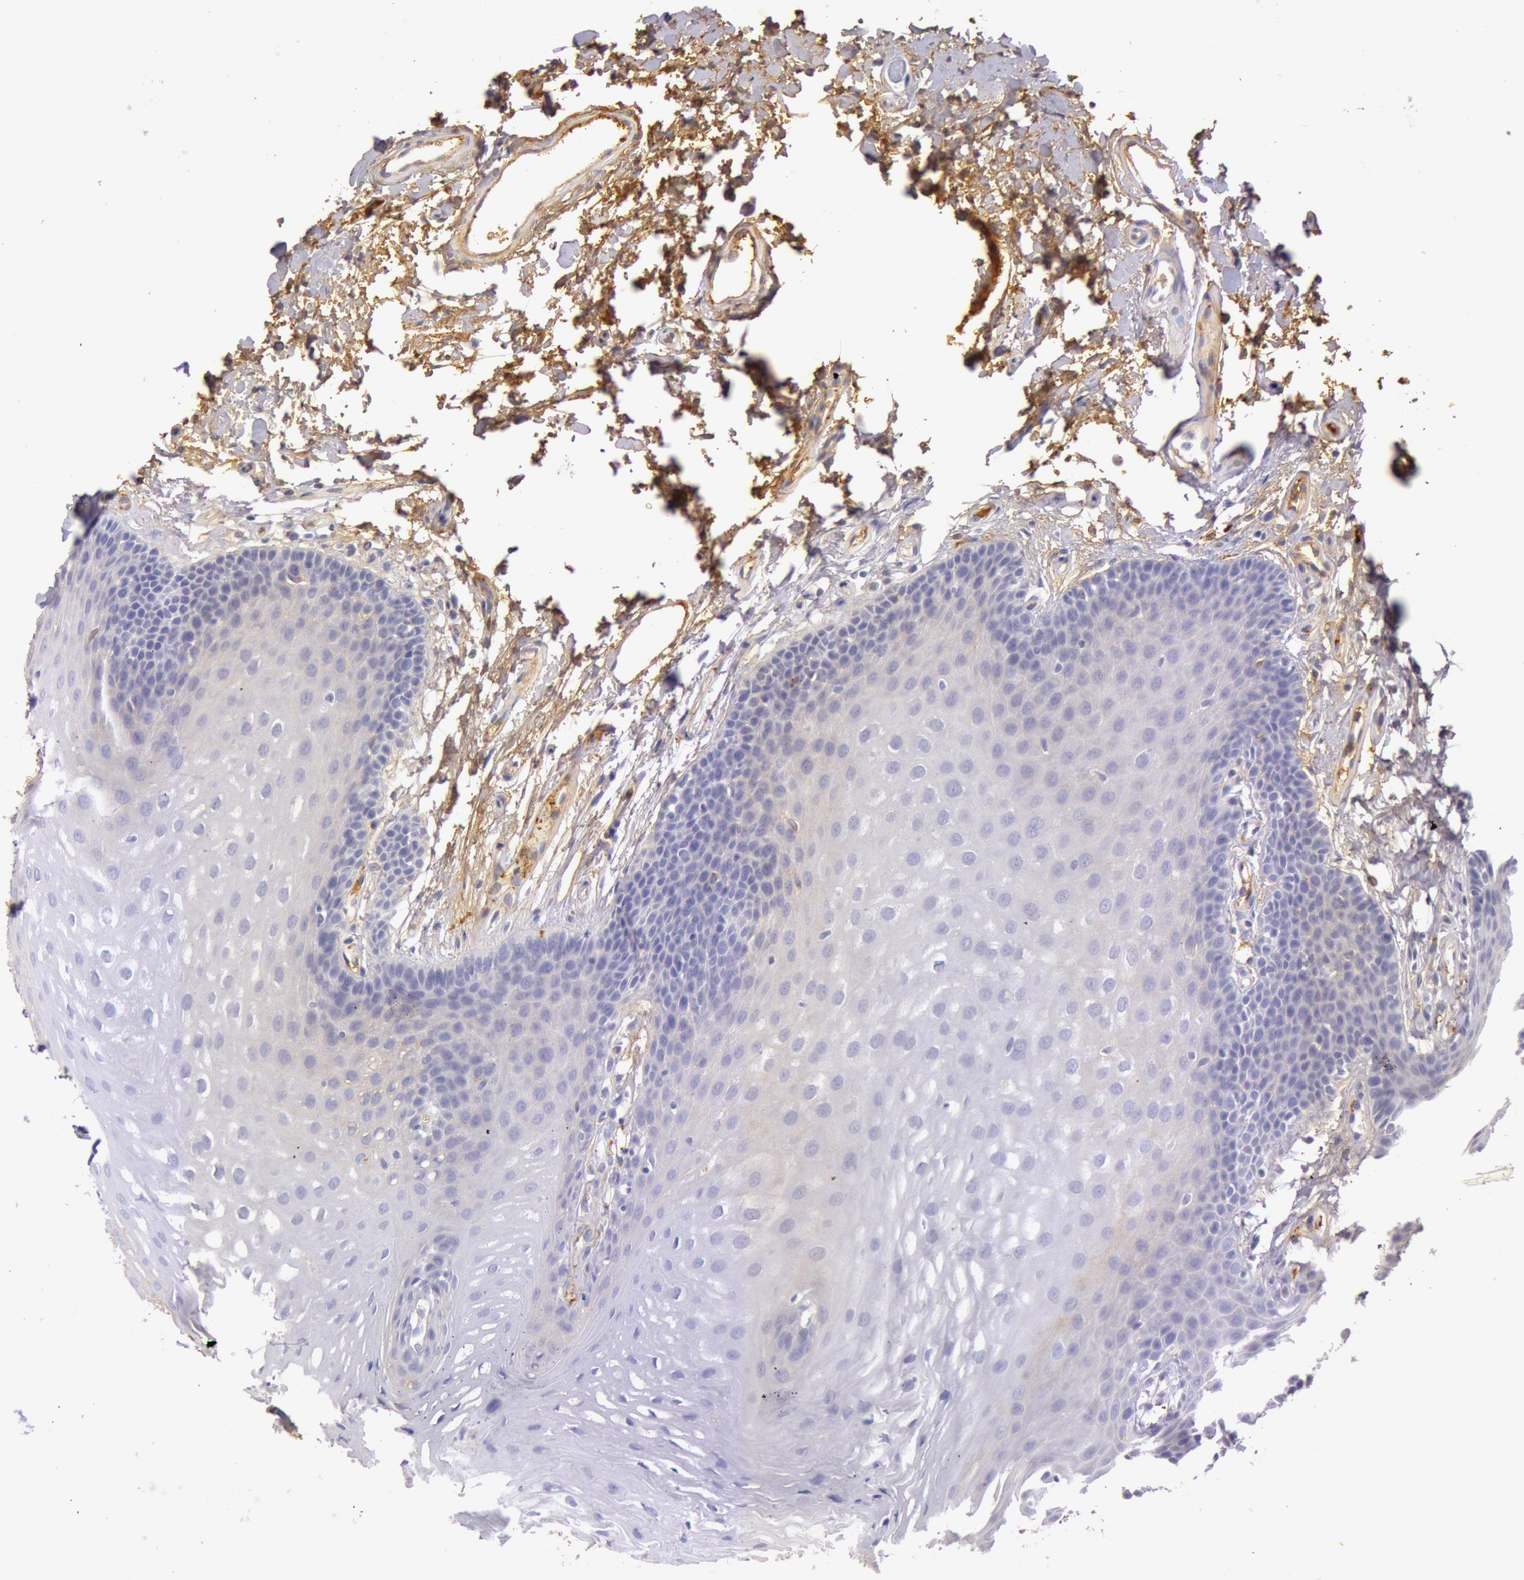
{"staining": {"intensity": "weak", "quantity": "<25%", "location": "cytoplasmic/membranous"}, "tissue": "oral mucosa", "cell_type": "Squamous epithelial cells", "image_type": "normal", "snomed": [{"axis": "morphology", "description": "Normal tissue, NOS"}, {"axis": "topography", "description": "Oral tissue"}], "caption": "Squamous epithelial cells show no significant protein staining in unremarkable oral mucosa. The staining was performed using DAB (3,3'-diaminobenzidine) to visualize the protein expression in brown, while the nuclei were stained in blue with hematoxylin (Magnification: 20x).", "gene": "C4BPA", "patient": {"sex": "male", "age": 62}}